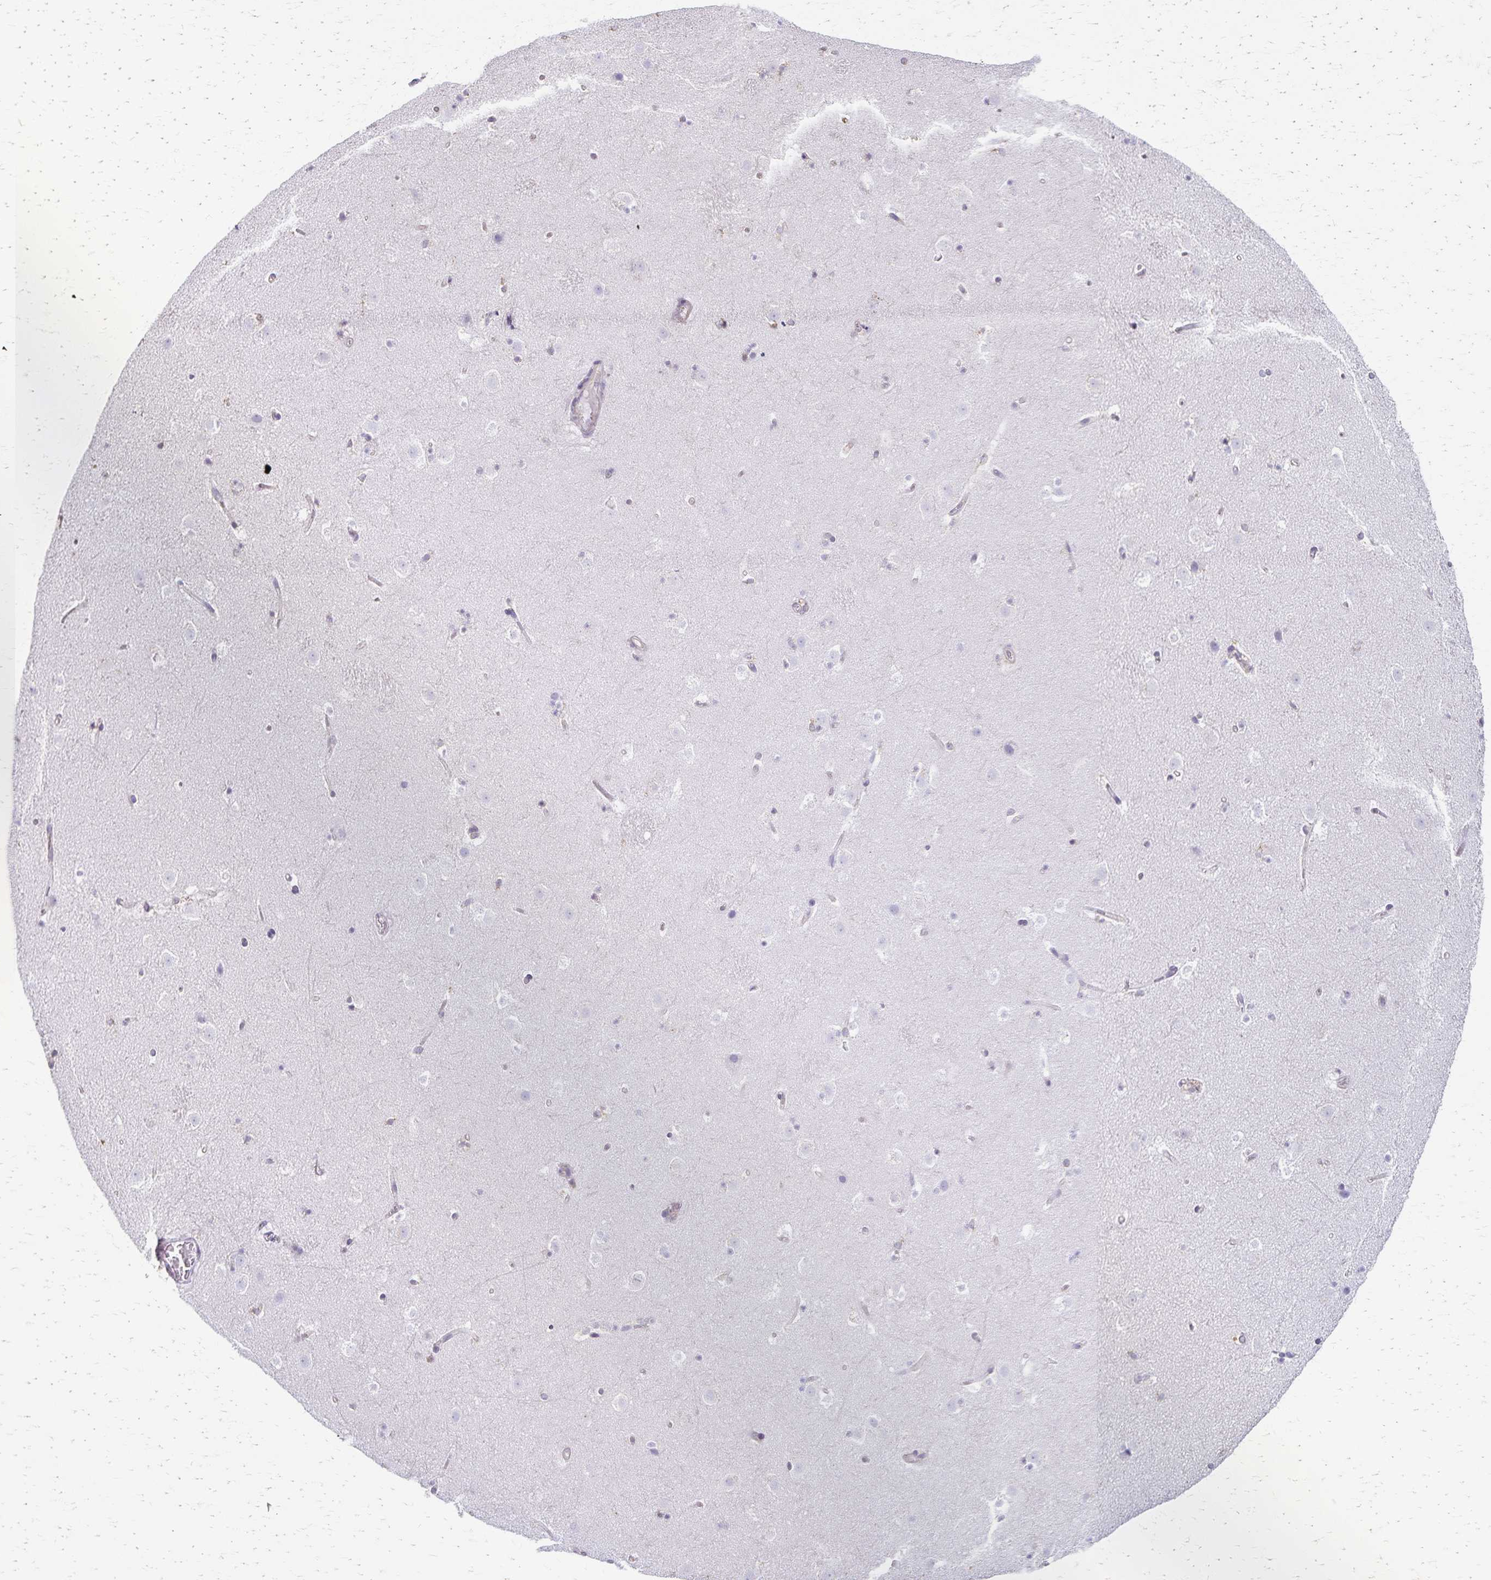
{"staining": {"intensity": "negative", "quantity": "none", "location": "none"}, "tissue": "caudate", "cell_type": "Glial cells", "image_type": "normal", "snomed": [{"axis": "morphology", "description": "Normal tissue, NOS"}, {"axis": "topography", "description": "Lateral ventricle wall"}], "caption": "There is no significant staining in glial cells of caudate. (Stains: DAB immunohistochemistry with hematoxylin counter stain, Microscopy: brightfield microscopy at high magnification).", "gene": "KISS1", "patient": {"sex": "male", "age": 37}}